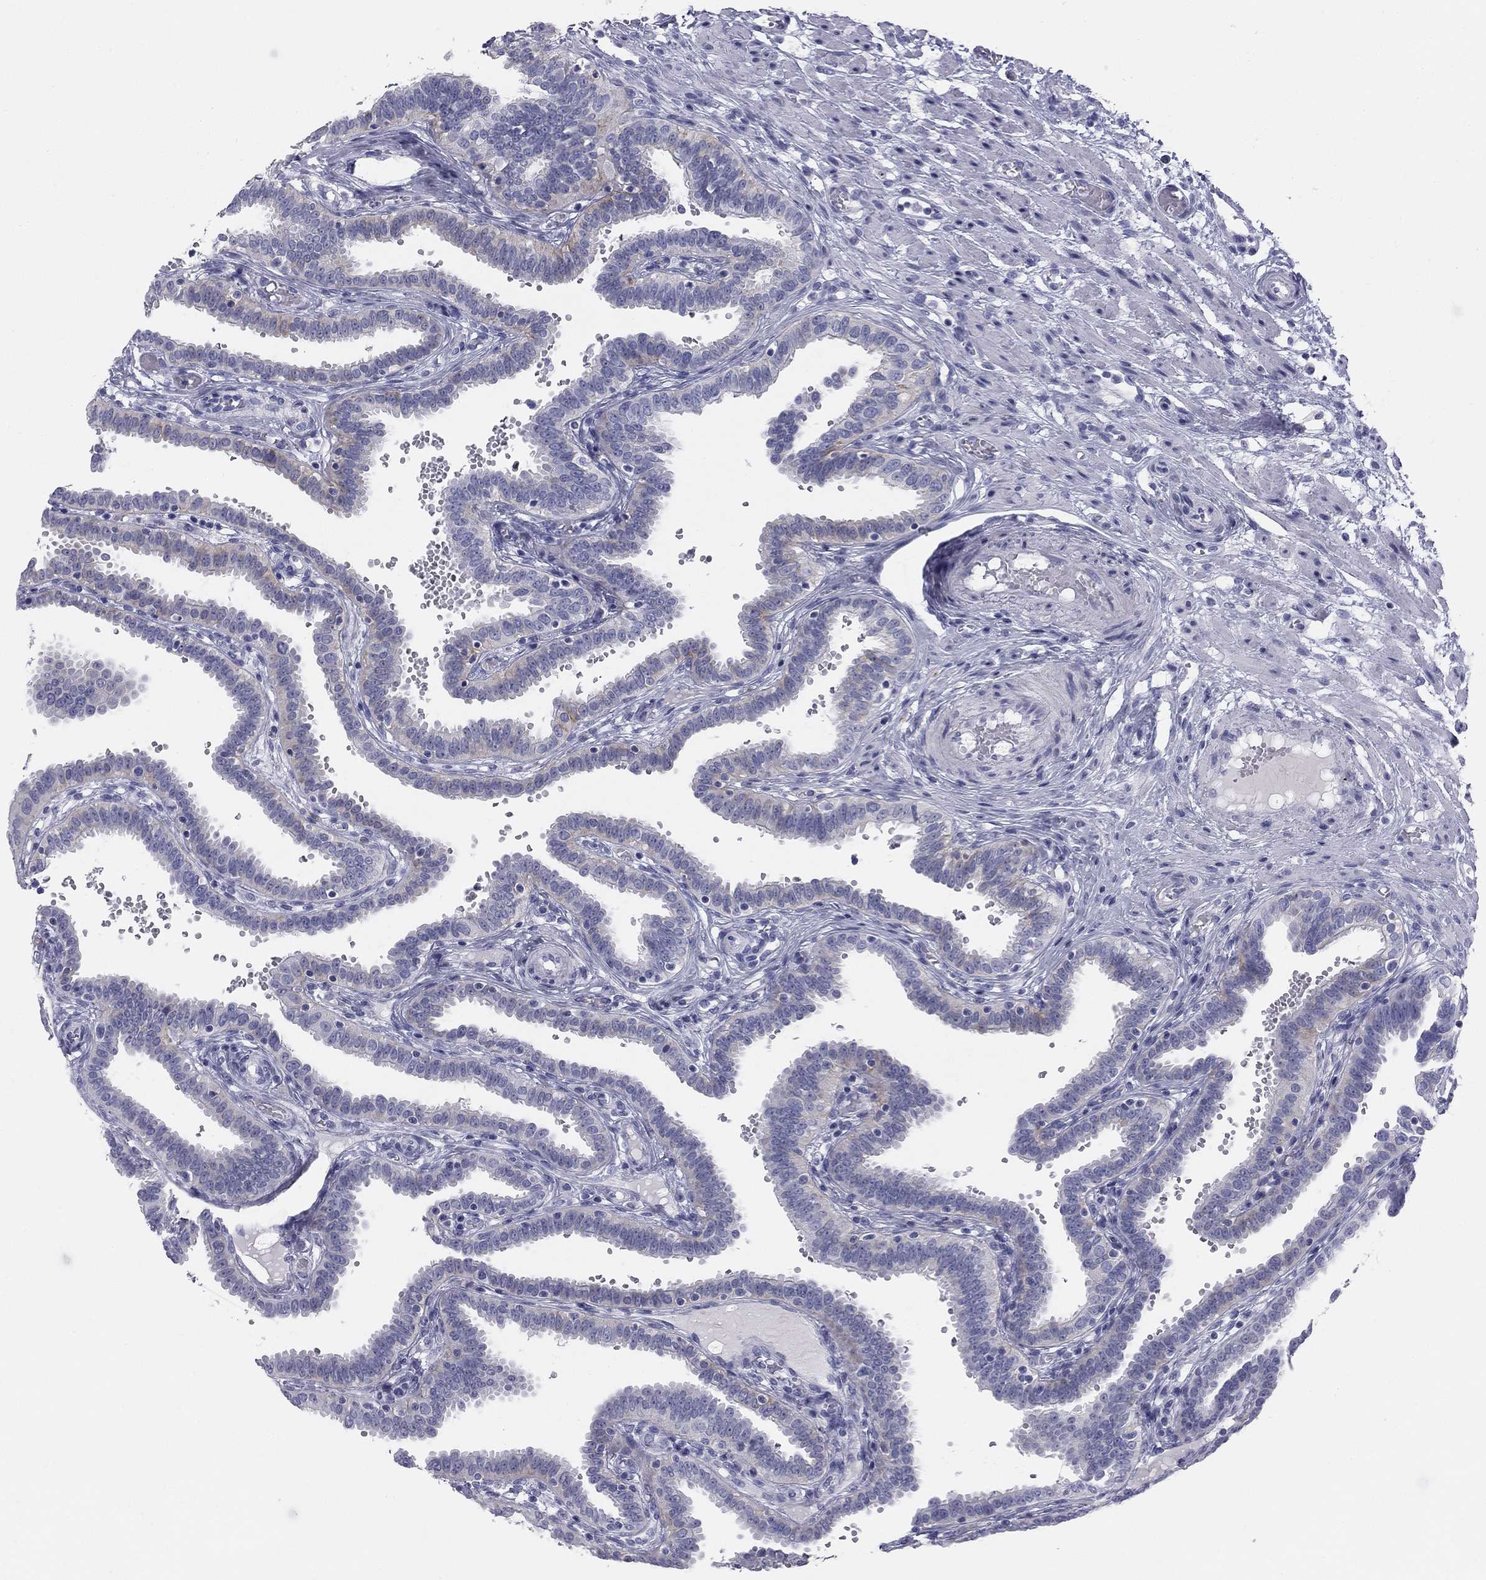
{"staining": {"intensity": "weak", "quantity": "<25%", "location": "cytoplasmic/membranous"}, "tissue": "fallopian tube", "cell_type": "Glandular cells", "image_type": "normal", "snomed": [{"axis": "morphology", "description": "Normal tissue, NOS"}, {"axis": "topography", "description": "Fallopian tube"}], "caption": "Immunohistochemical staining of normal fallopian tube demonstrates no significant positivity in glandular cells.", "gene": "SULT2B1", "patient": {"sex": "female", "age": 37}}